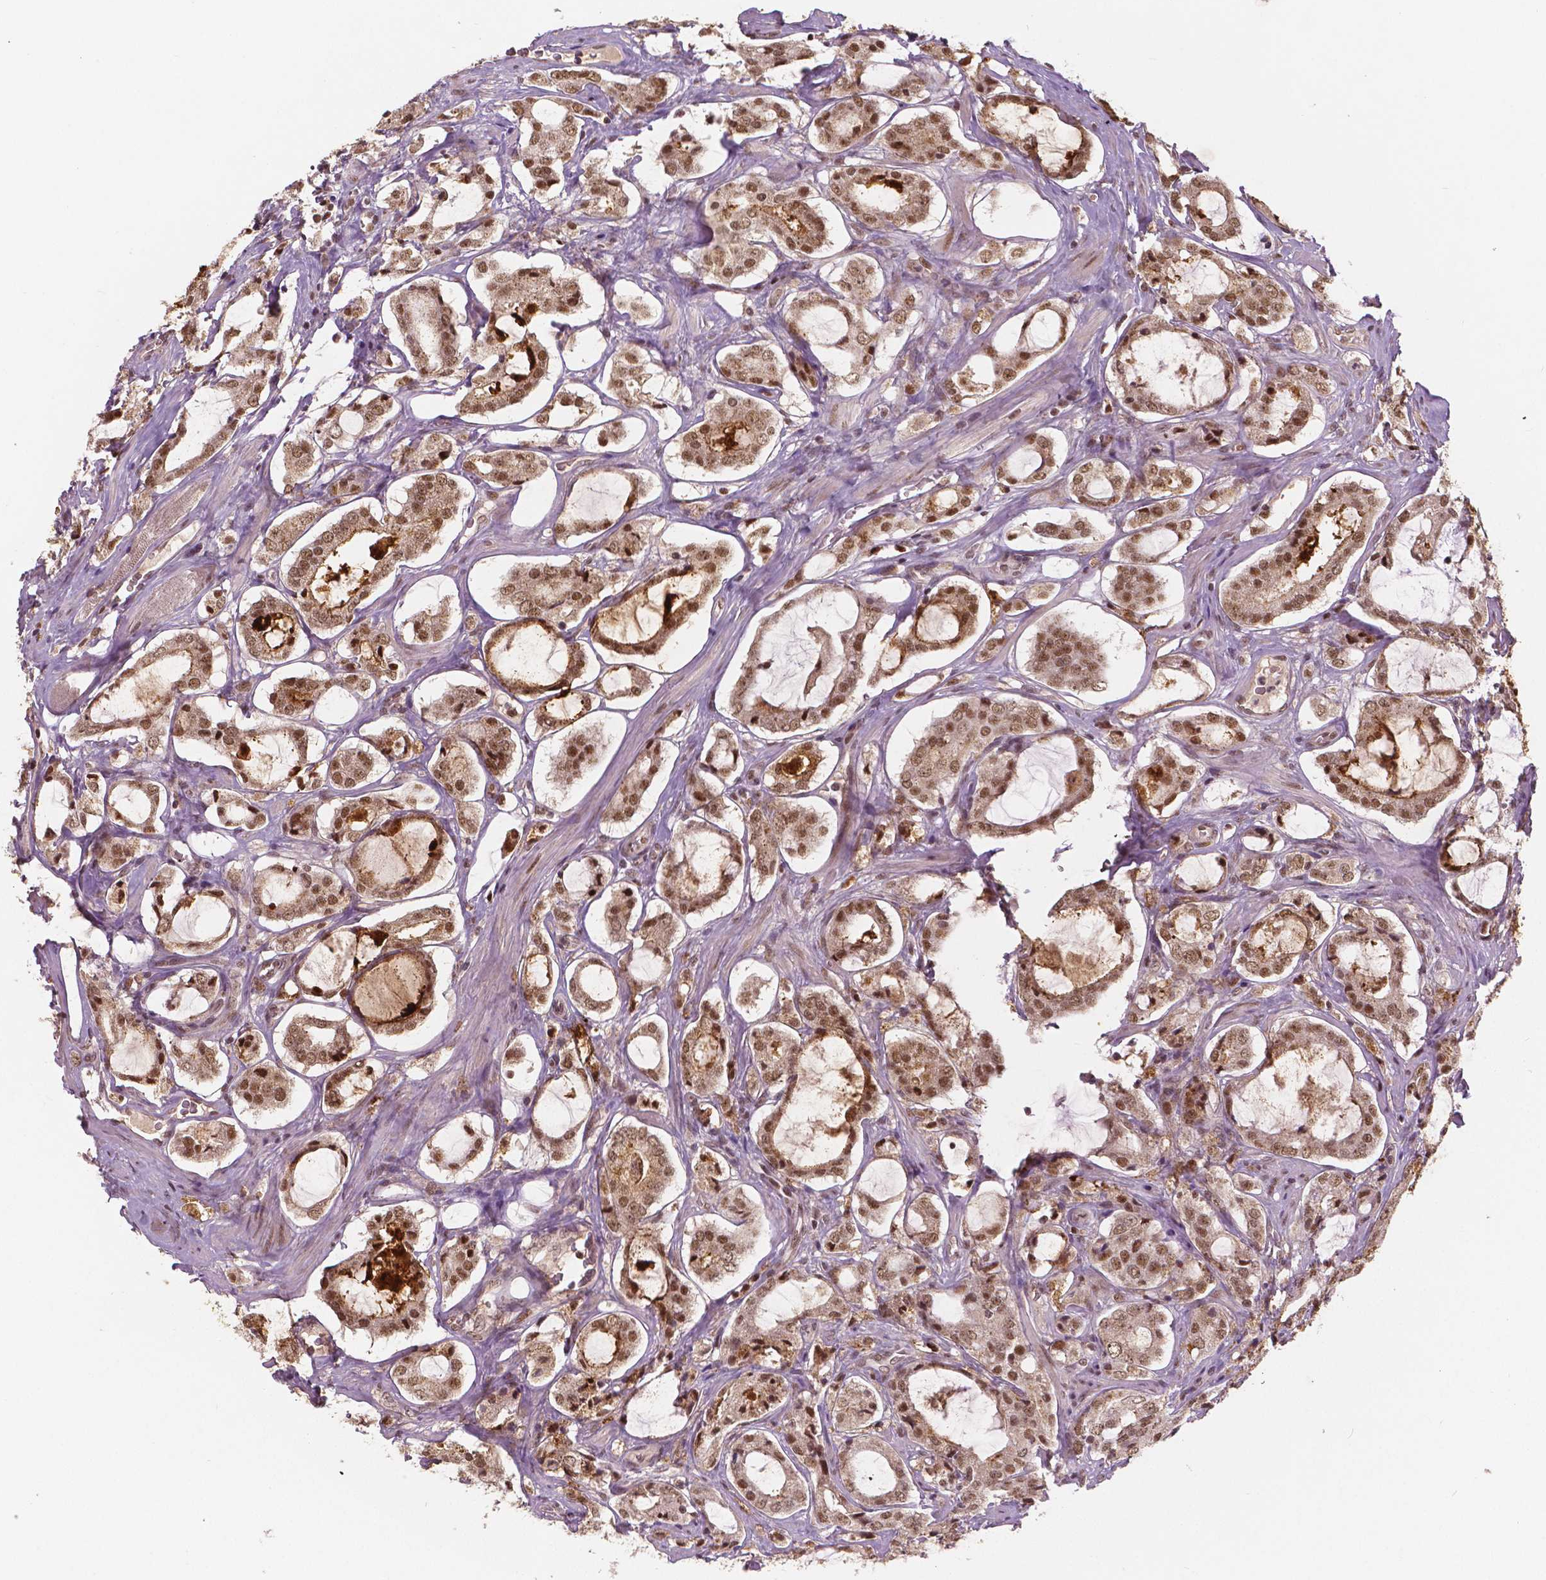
{"staining": {"intensity": "moderate", "quantity": ">75%", "location": "cytoplasmic/membranous,nuclear"}, "tissue": "prostate cancer", "cell_type": "Tumor cells", "image_type": "cancer", "snomed": [{"axis": "morphology", "description": "Adenocarcinoma, NOS"}, {"axis": "topography", "description": "Prostate"}], "caption": "Tumor cells display moderate cytoplasmic/membranous and nuclear positivity in about >75% of cells in prostate cancer.", "gene": "NSD2", "patient": {"sex": "male", "age": 66}}